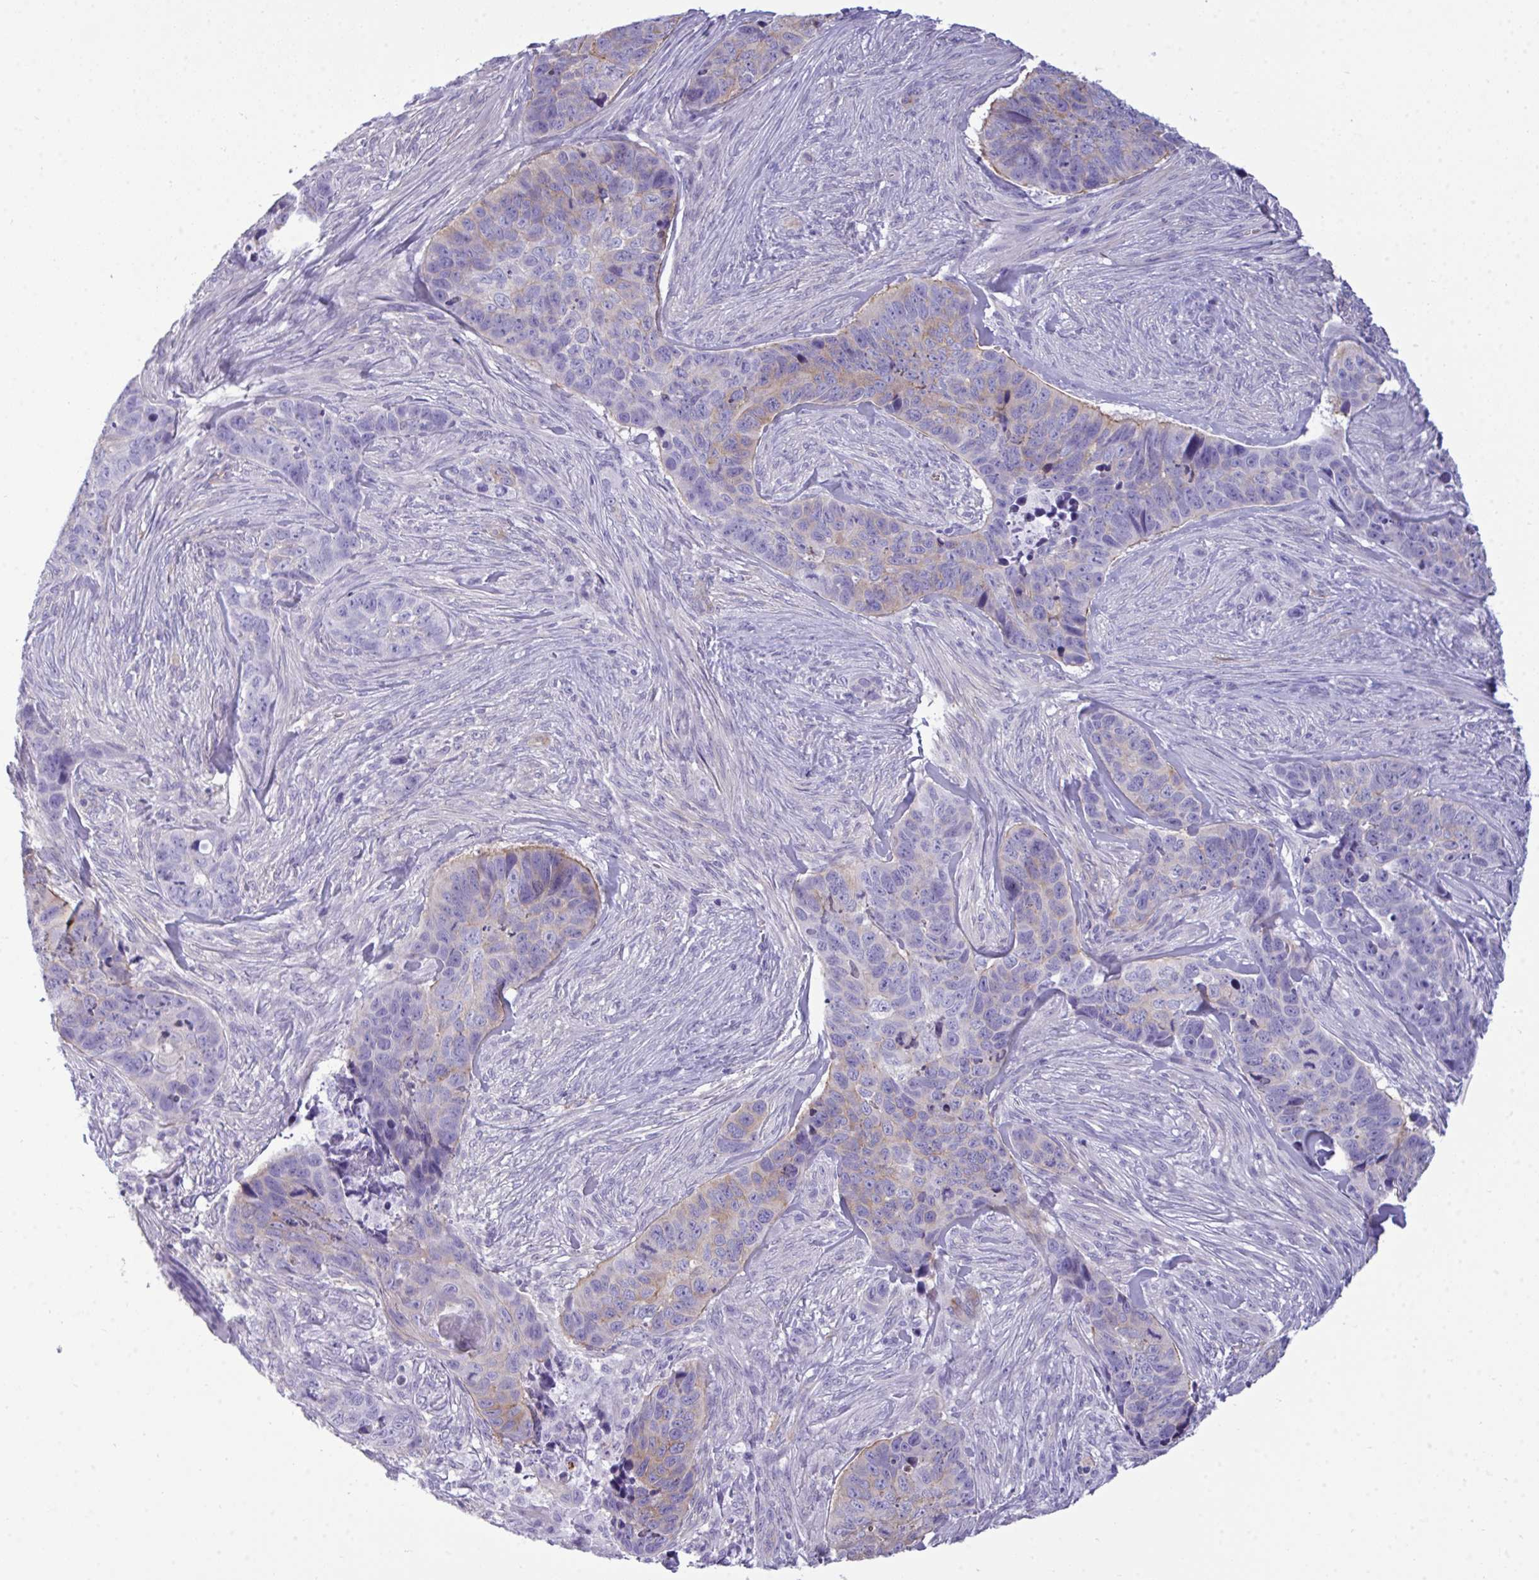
{"staining": {"intensity": "weak", "quantity": "<25%", "location": "cytoplasmic/membranous"}, "tissue": "skin cancer", "cell_type": "Tumor cells", "image_type": "cancer", "snomed": [{"axis": "morphology", "description": "Basal cell carcinoma"}, {"axis": "topography", "description": "Skin"}], "caption": "Immunohistochemistry (IHC) of human skin cancer displays no staining in tumor cells.", "gene": "MYH10", "patient": {"sex": "female", "age": 82}}